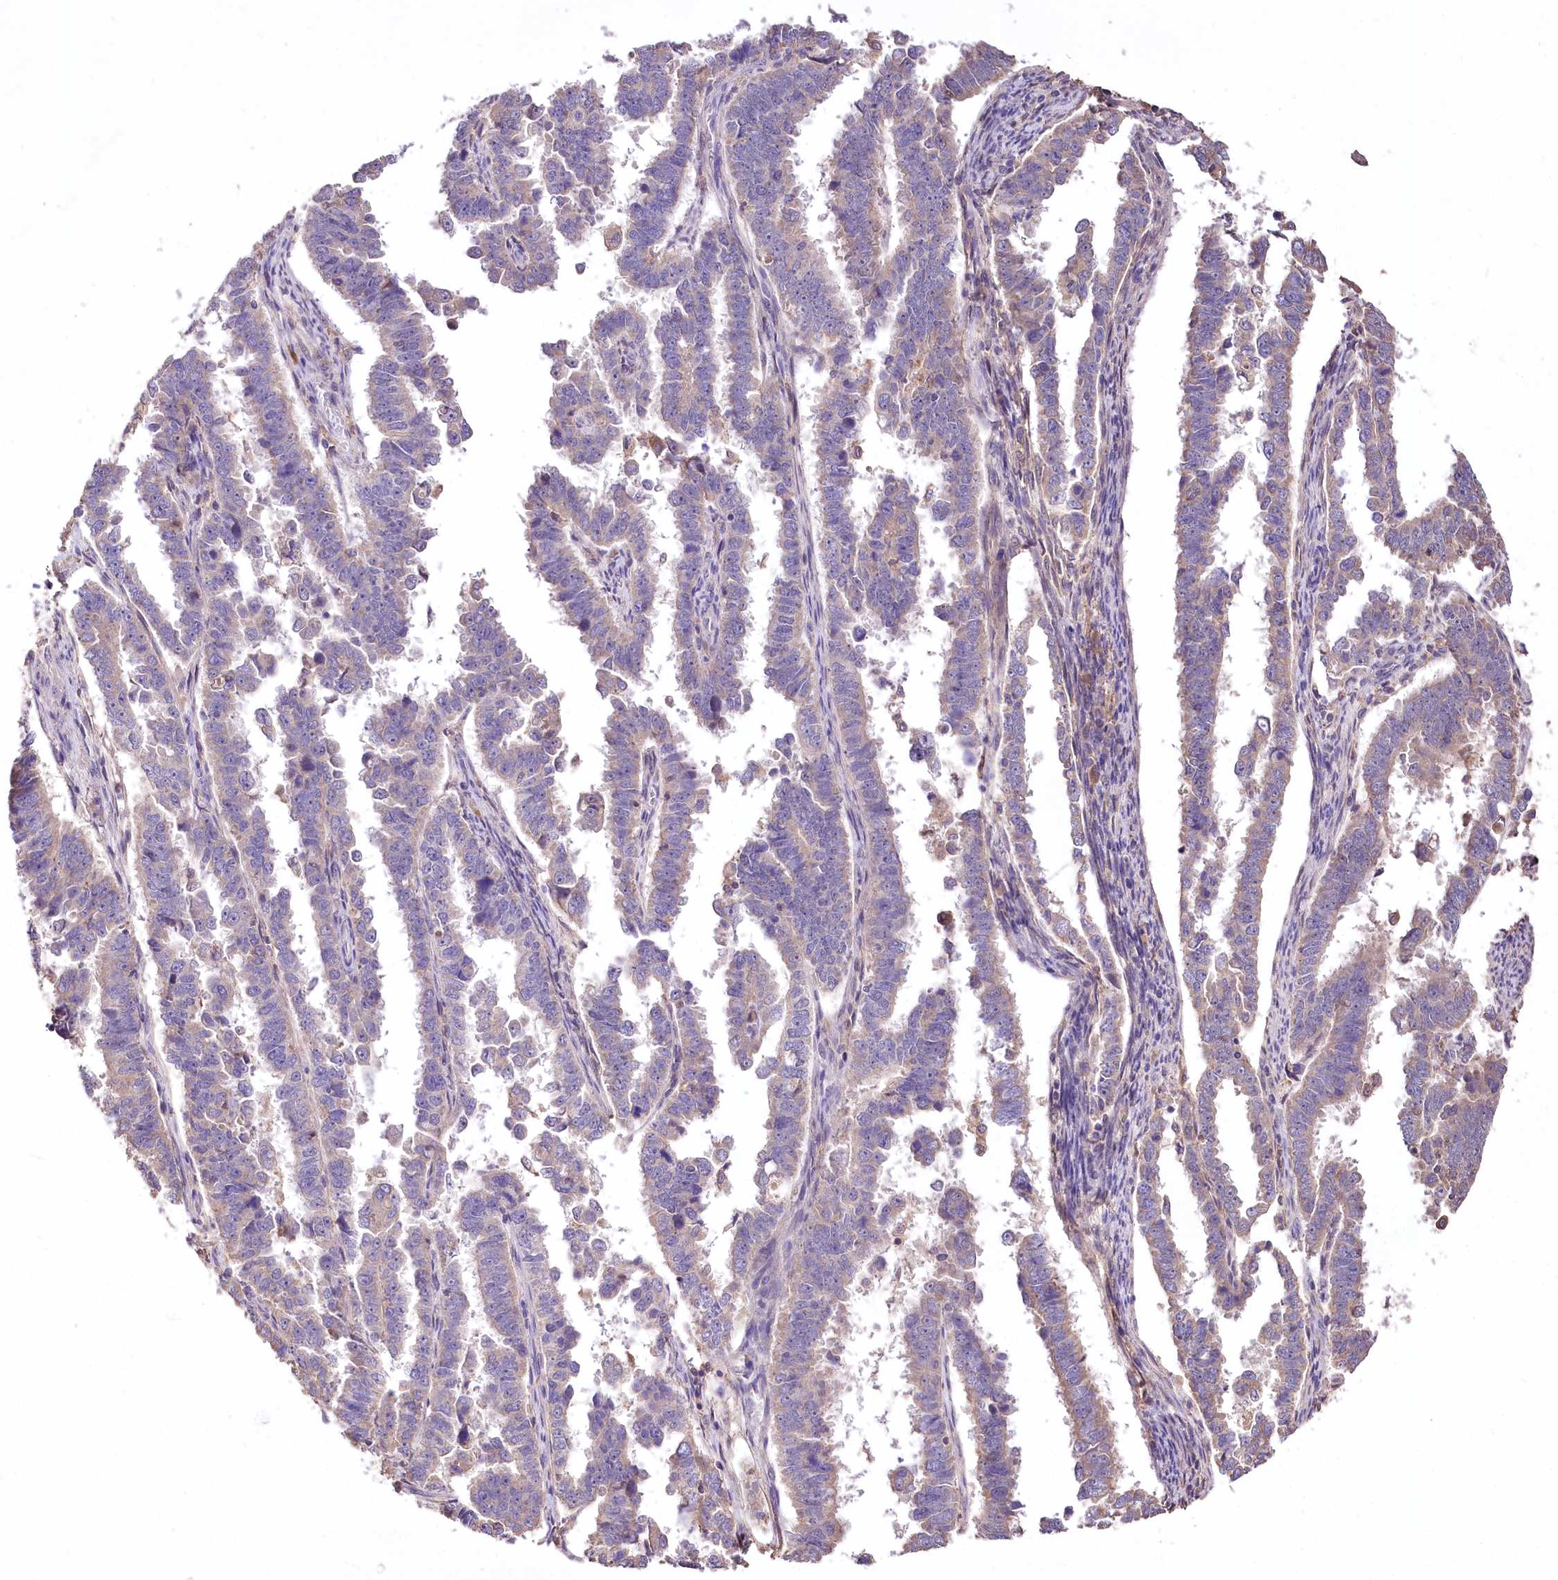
{"staining": {"intensity": "weak", "quantity": "25%-75%", "location": "cytoplasmic/membranous"}, "tissue": "endometrial cancer", "cell_type": "Tumor cells", "image_type": "cancer", "snomed": [{"axis": "morphology", "description": "Adenocarcinoma, NOS"}, {"axis": "topography", "description": "Endometrium"}], "caption": "This photomicrograph shows immunohistochemistry staining of endometrial cancer (adenocarcinoma), with low weak cytoplasmic/membranous staining in approximately 25%-75% of tumor cells.", "gene": "PCYOX1L", "patient": {"sex": "female", "age": 75}}